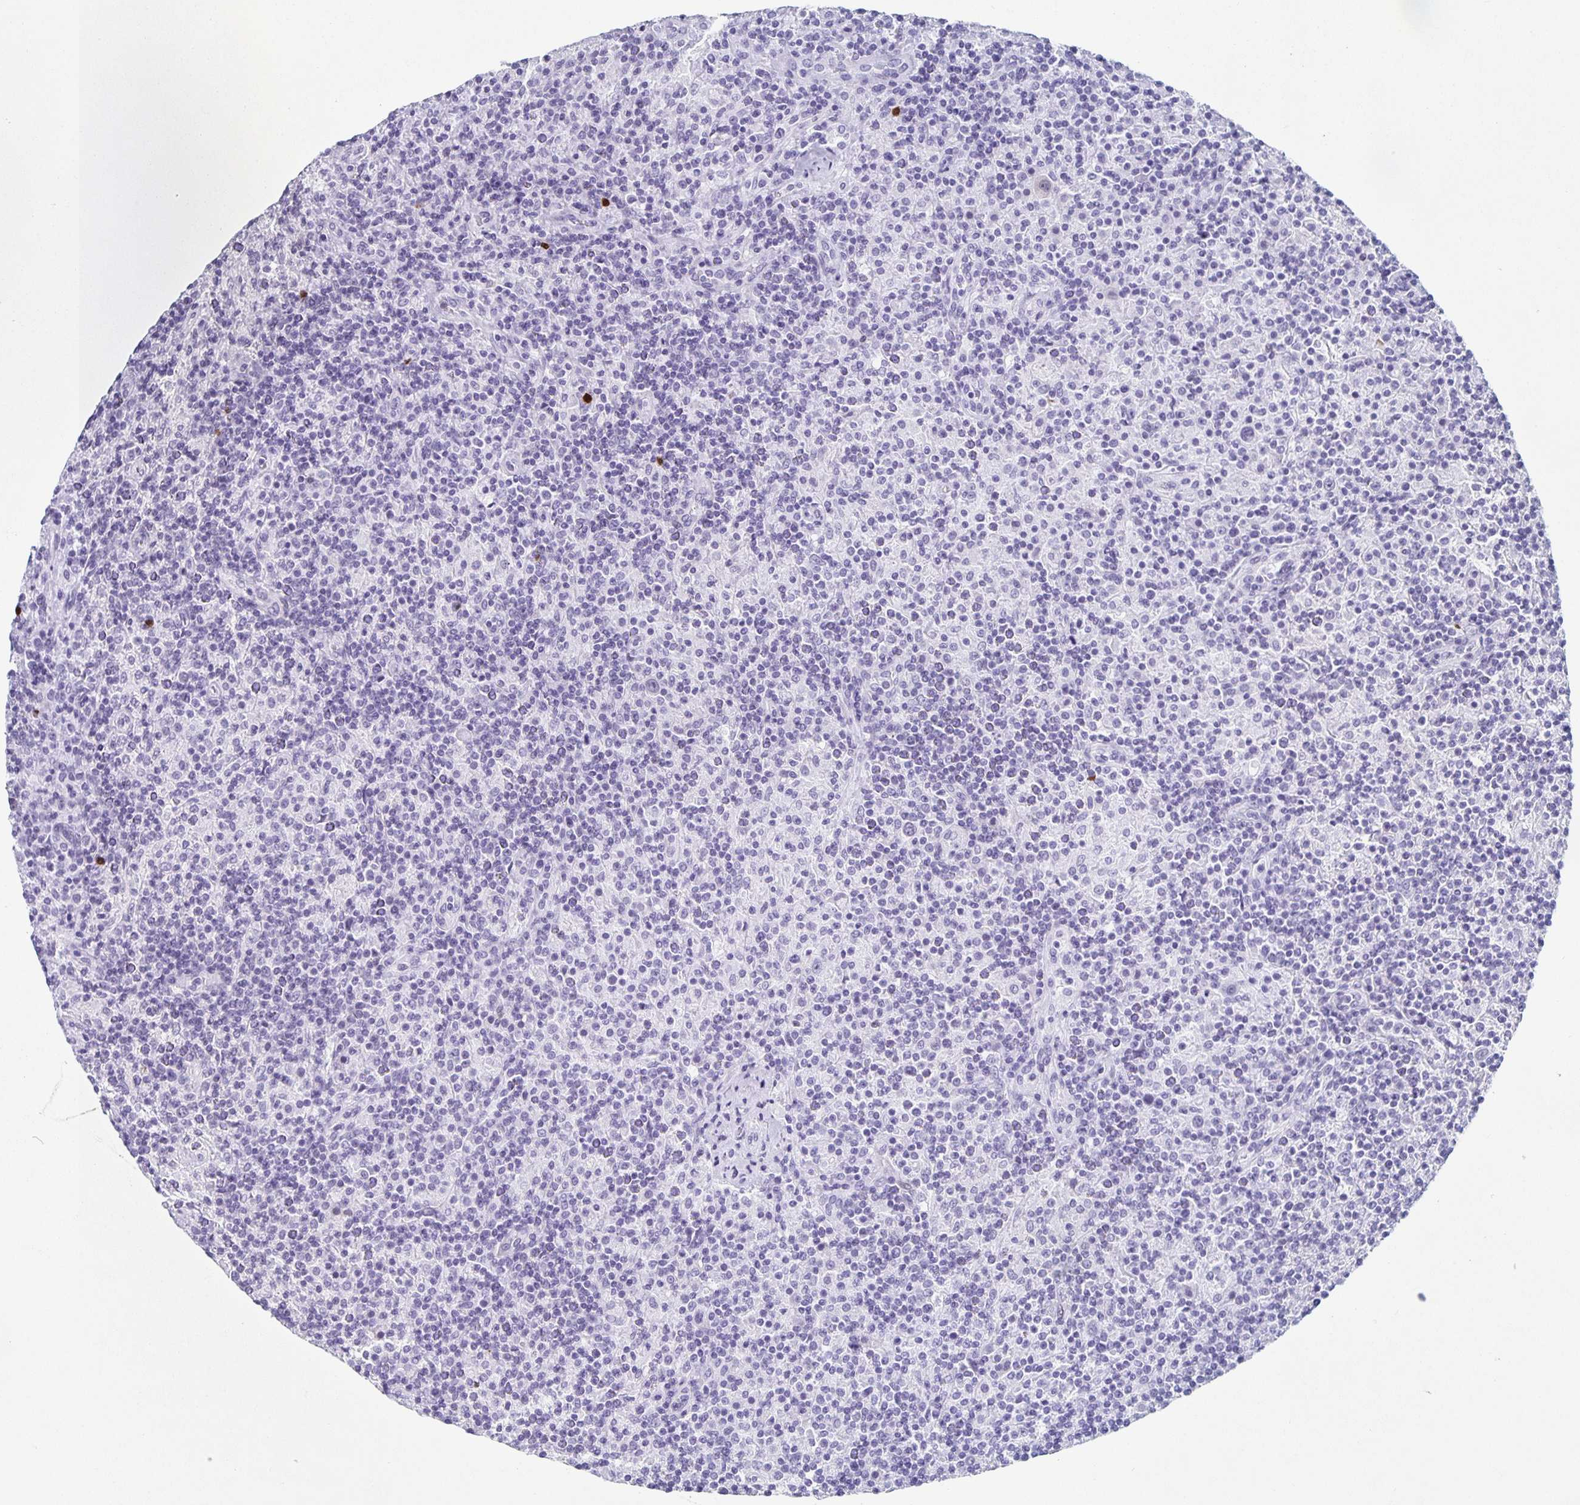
{"staining": {"intensity": "negative", "quantity": "none", "location": "none"}, "tissue": "lymphoma", "cell_type": "Tumor cells", "image_type": "cancer", "snomed": [{"axis": "morphology", "description": "Hodgkin's disease, NOS"}, {"axis": "topography", "description": "Lymph node"}], "caption": "Lymphoma was stained to show a protein in brown. There is no significant positivity in tumor cells.", "gene": "TPPP", "patient": {"sex": "male", "age": 70}}